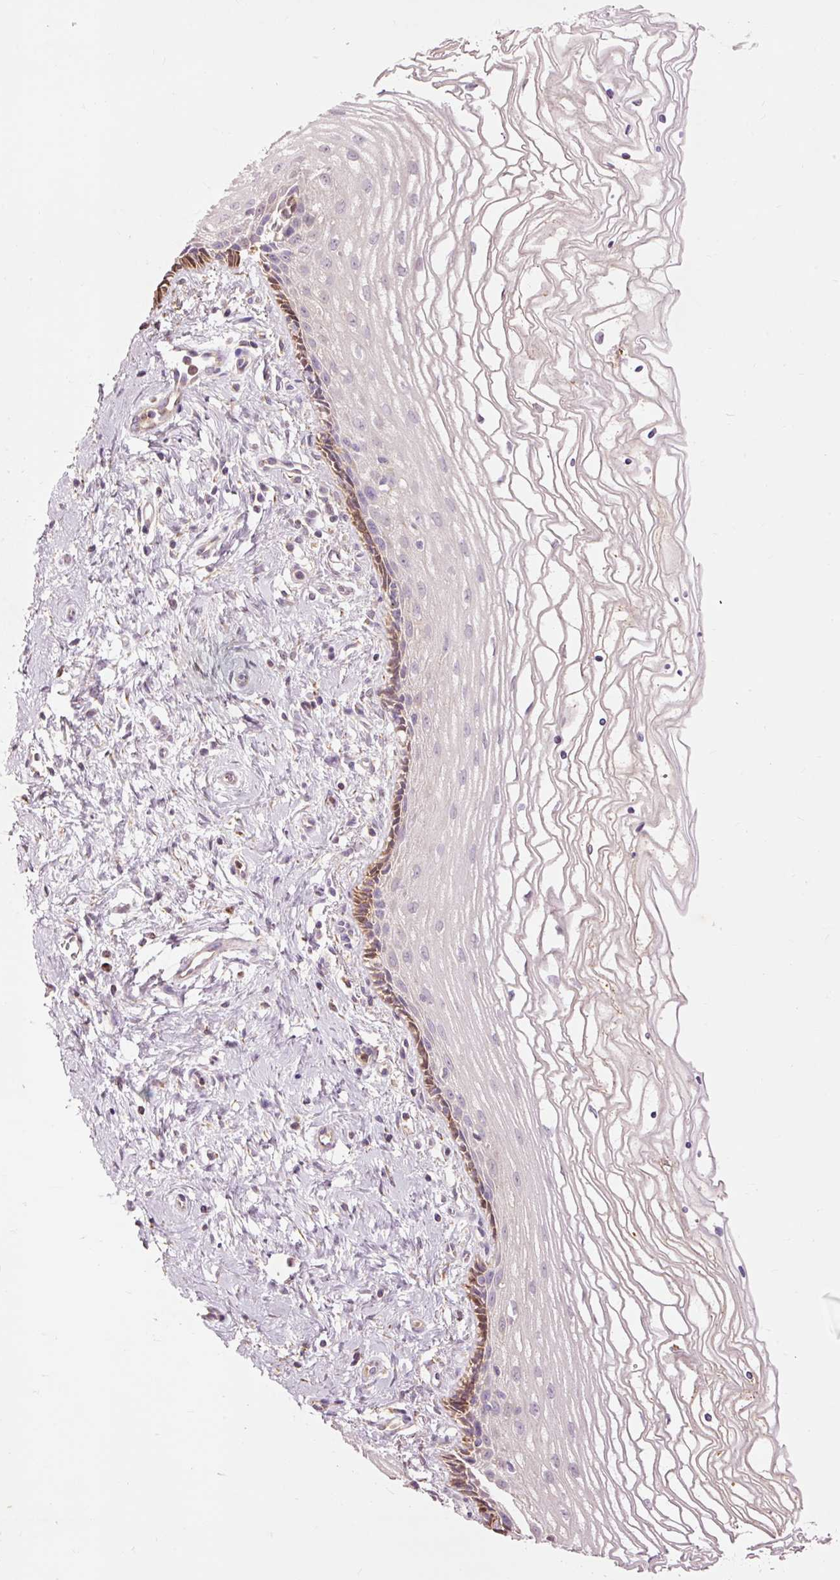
{"staining": {"intensity": "moderate", "quantity": ">75%", "location": "cytoplasmic/membranous"}, "tissue": "cervix", "cell_type": "Glandular cells", "image_type": "normal", "snomed": [{"axis": "morphology", "description": "Normal tissue, NOS"}, {"axis": "topography", "description": "Cervix"}], "caption": "Protein staining of benign cervix exhibits moderate cytoplasmic/membranous expression in about >75% of glandular cells. (Brightfield microscopy of DAB IHC at high magnification).", "gene": "PRDX5", "patient": {"sex": "female", "age": 47}}